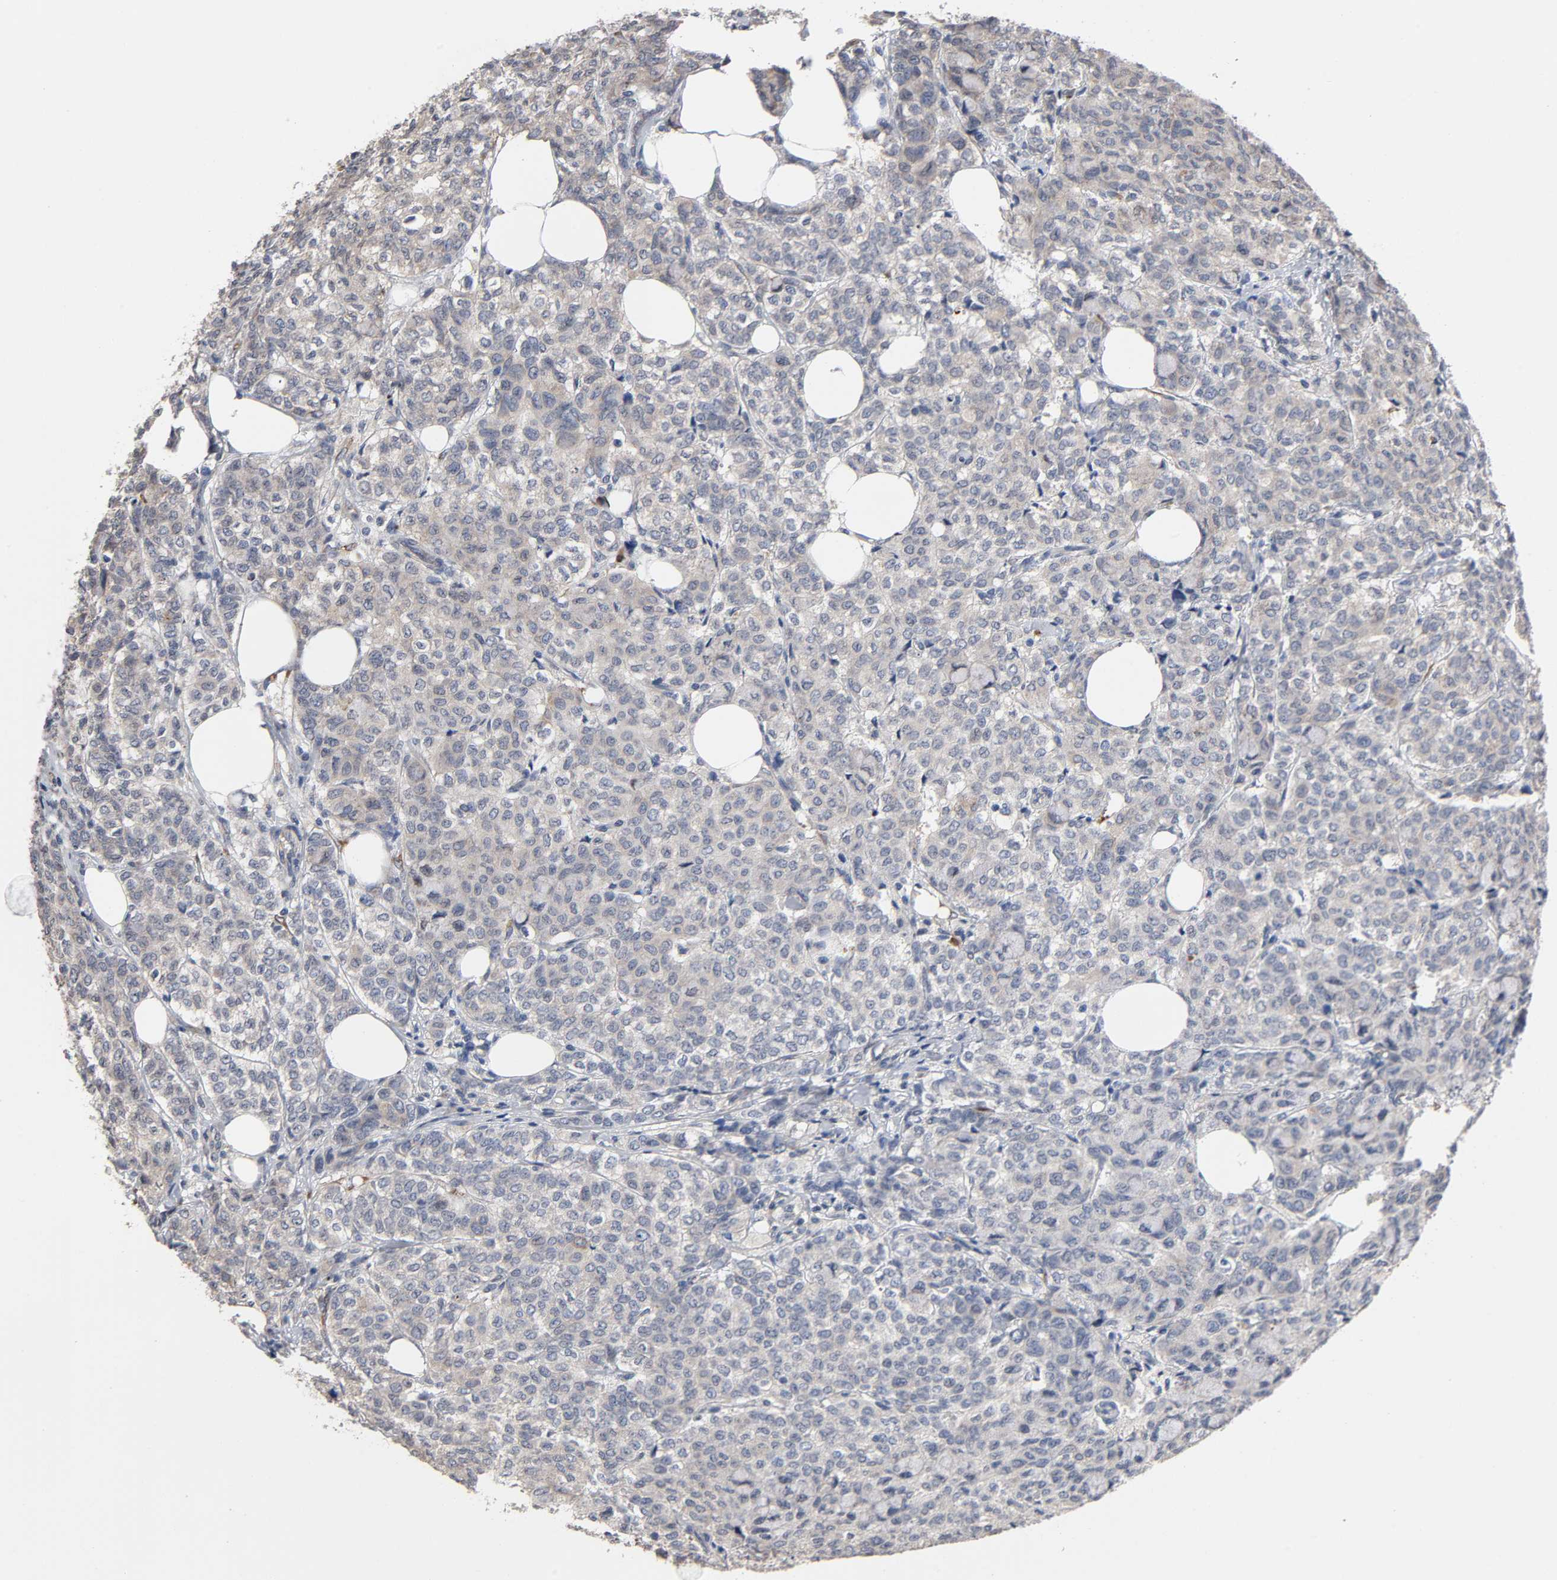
{"staining": {"intensity": "negative", "quantity": "none", "location": "none"}, "tissue": "breast cancer", "cell_type": "Tumor cells", "image_type": "cancer", "snomed": [{"axis": "morphology", "description": "Lobular carcinoma"}, {"axis": "topography", "description": "Breast"}], "caption": "Immunohistochemistry (IHC) image of neoplastic tissue: breast cancer (lobular carcinoma) stained with DAB demonstrates no significant protein staining in tumor cells.", "gene": "HDLBP", "patient": {"sex": "female", "age": 60}}